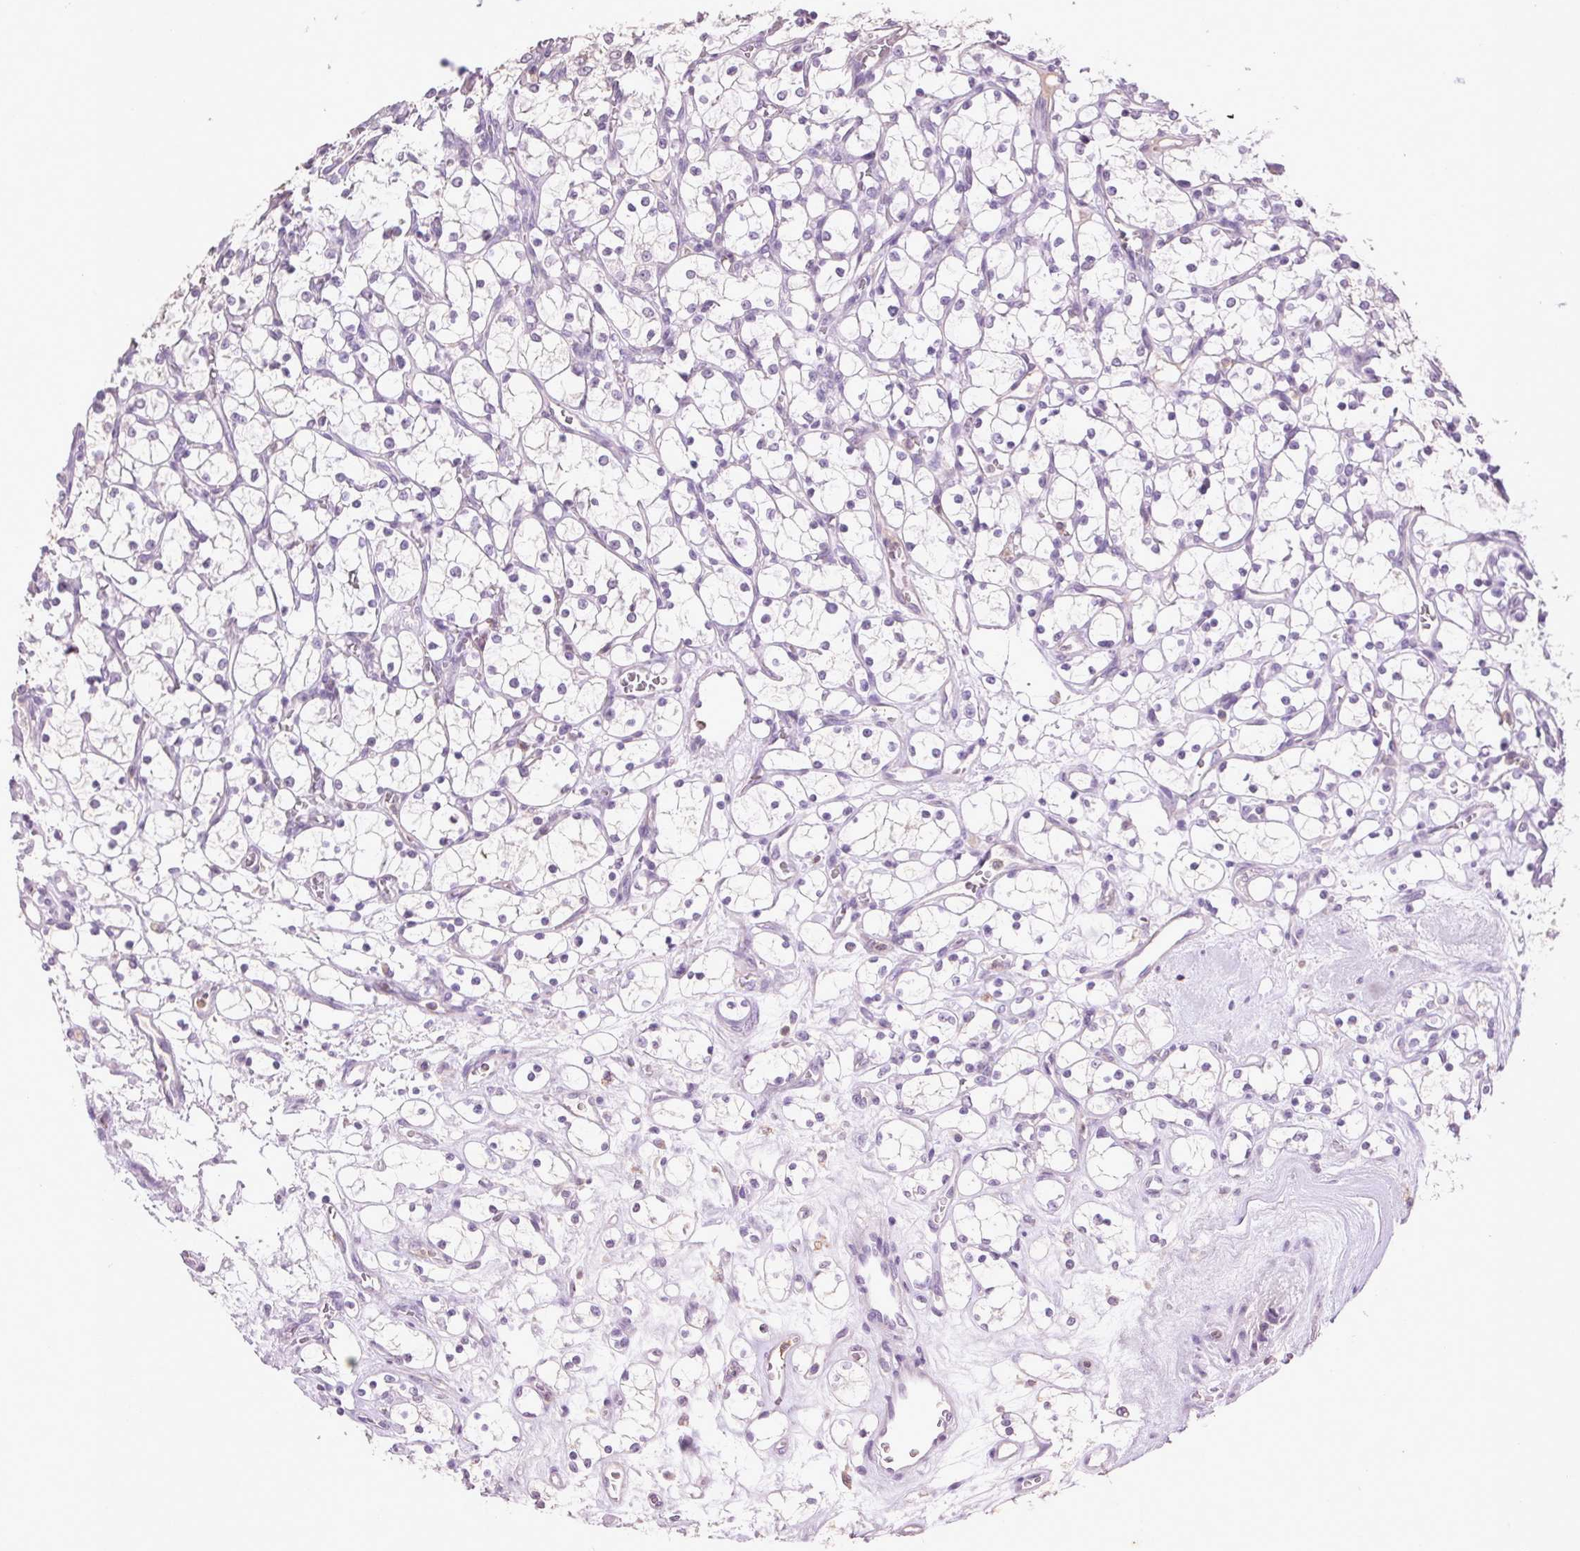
{"staining": {"intensity": "negative", "quantity": "none", "location": "none"}, "tissue": "renal cancer", "cell_type": "Tumor cells", "image_type": "cancer", "snomed": [{"axis": "morphology", "description": "Adenocarcinoma, NOS"}, {"axis": "topography", "description": "Kidney"}], "caption": "Tumor cells are negative for protein expression in human renal adenocarcinoma.", "gene": "FNDC7", "patient": {"sex": "female", "age": 69}}